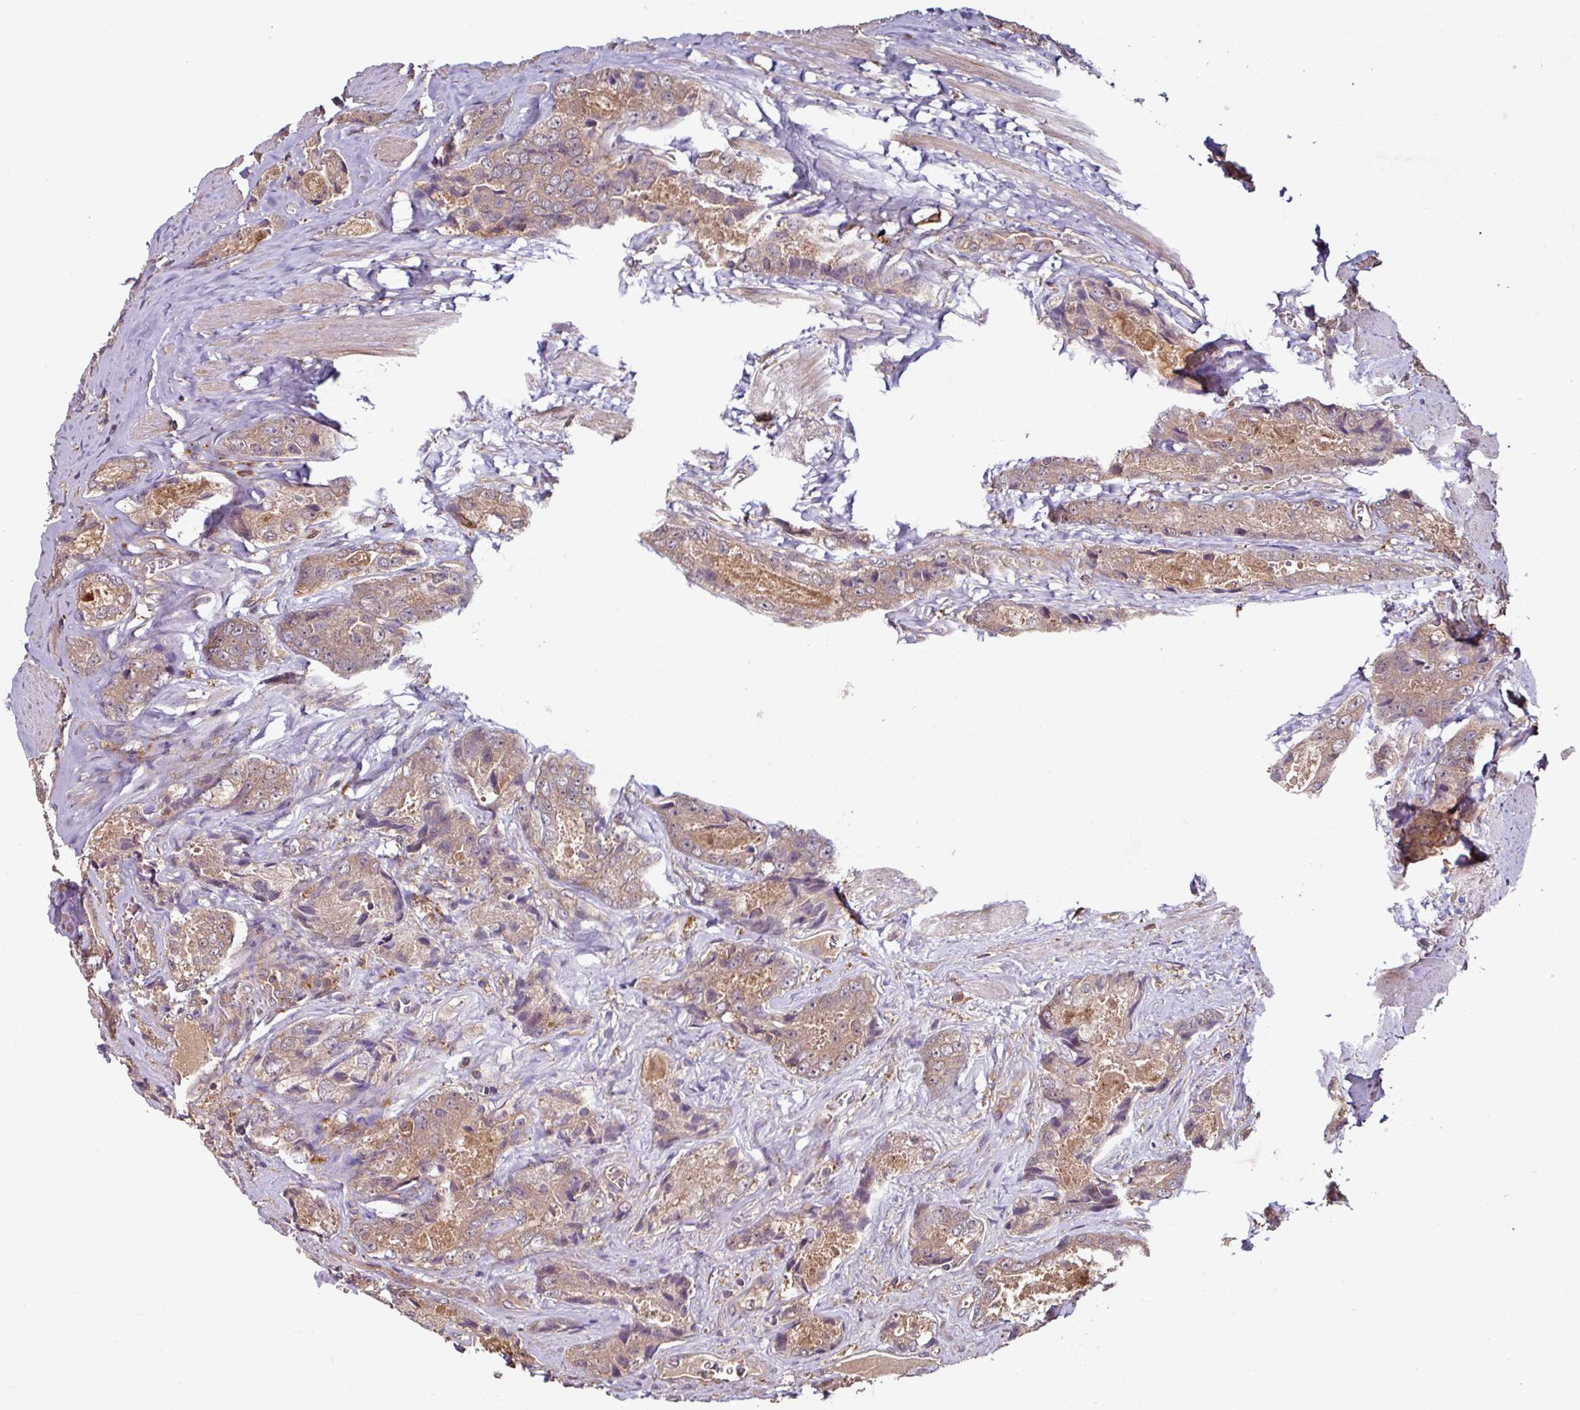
{"staining": {"intensity": "moderate", "quantity": ">75%", "location": "cytoplasmic/membranous"}, "tissue": "prostate cancer", "cell_type": "Tumor cells", "image_type": "cancer", "snomed": [{"axis": "morphology", "description": "Adenocarcinoma, Low grade"}, {"axis": "topography", "description": "Prostate"}], "caption": "Prostate adenocarcinoma (low-grade) tissue exhibits moderate cytoplasmic/membranous positivity in about >75% of tumor cells, visualized by immunohistochemistry. (DAB IHC with brightfield microscopy, high magnification).", "gene": "GNPDA1", "patient": {"sex": "male", "age": 68}}